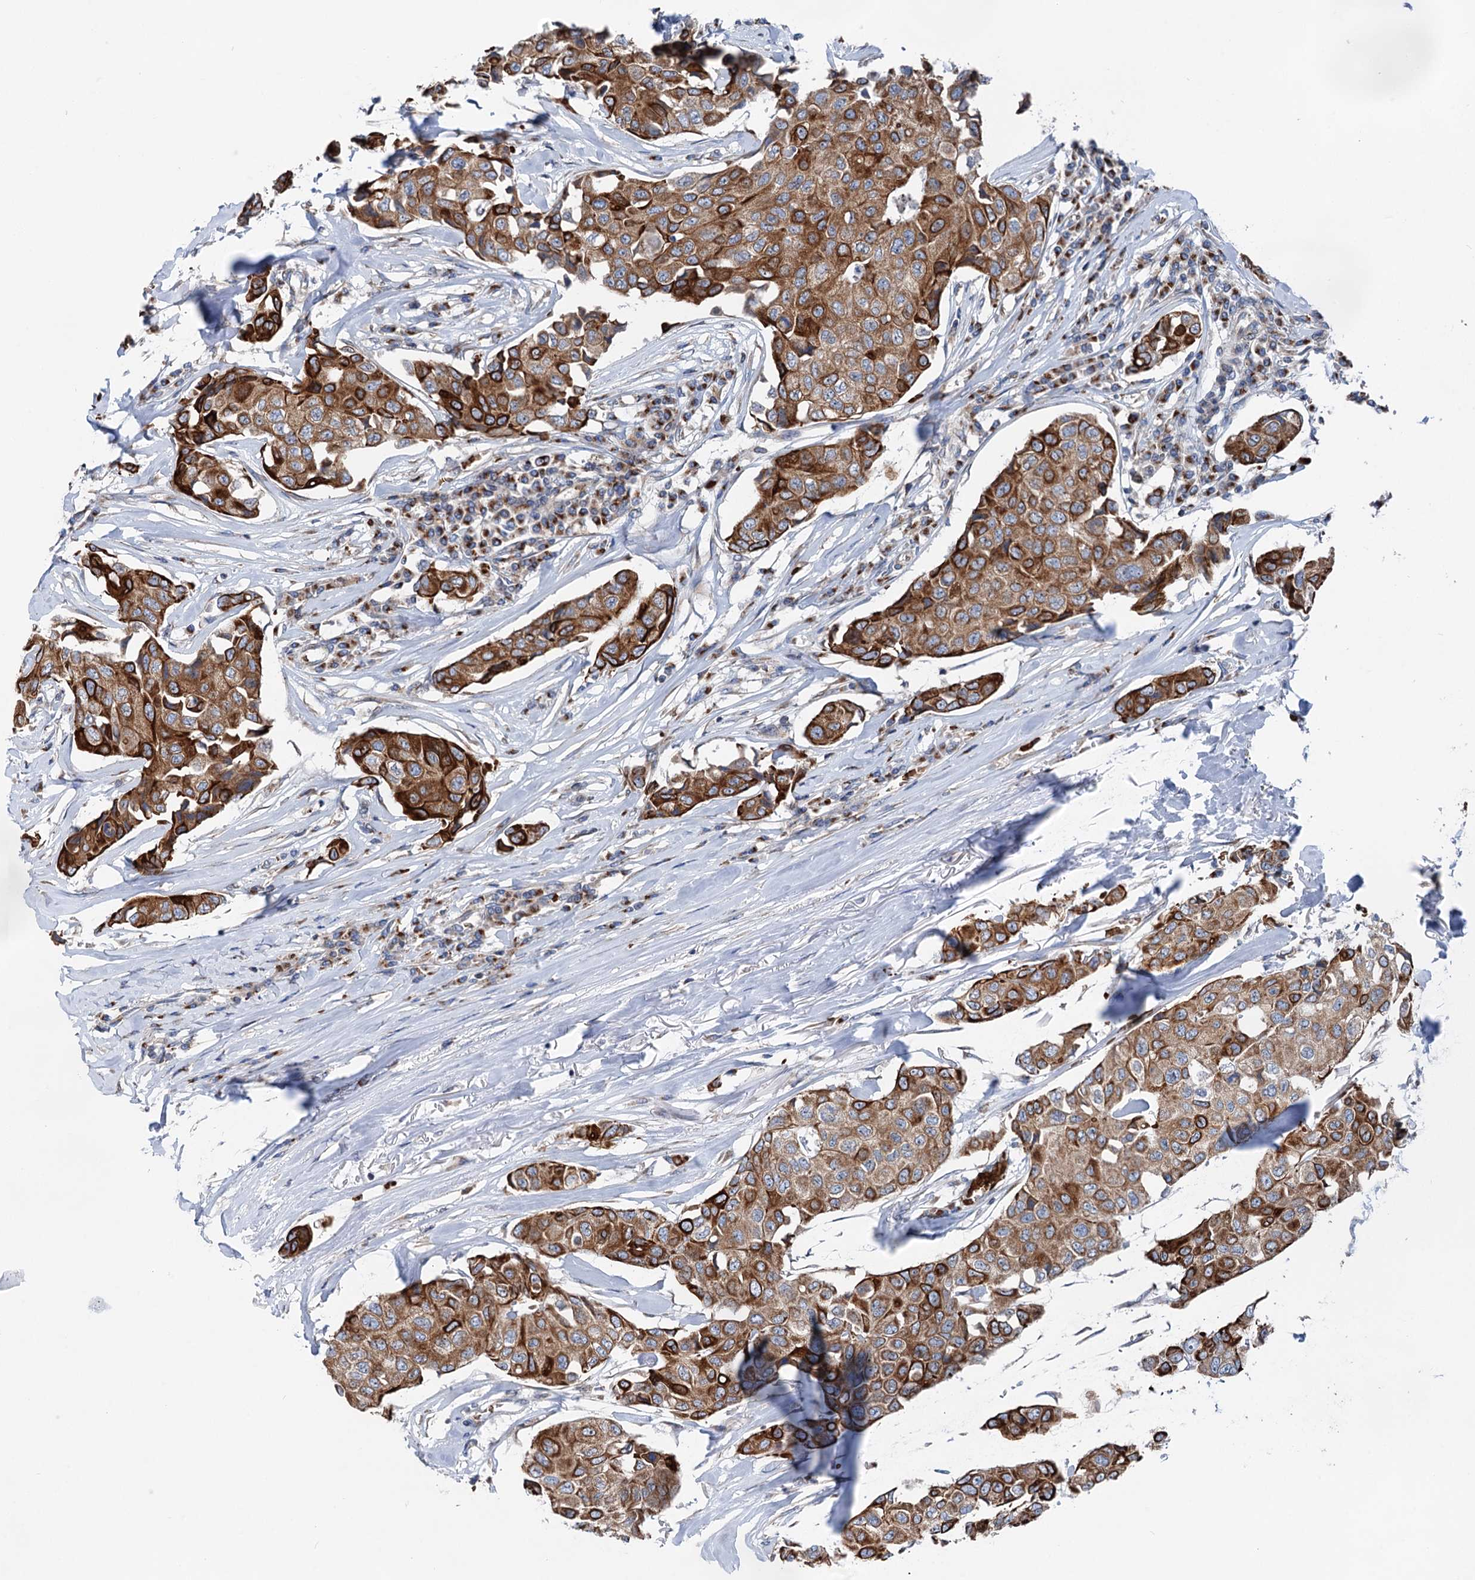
{"staining": {"intensity": "strong", "quantity": "25%-75%", "location": "cytoplasmic/membranous"}, "tissue": "breast cancer", "cell_type": "Tumor cells", "image_type": "cancer", "snomed": [{"axis": "morphology", "description": "Duct carcinoma"}, {"axis": "topography", "description": "Breast"}], "caption": "A high amount of strong cytoplasmic/membranous positivity is present in approximately 25%-75% of tumor cells in invasive ductal carcinoma (breast) tissue.", "gene": "EIPR1", "patient": {"sex": "female", "age": 80}}